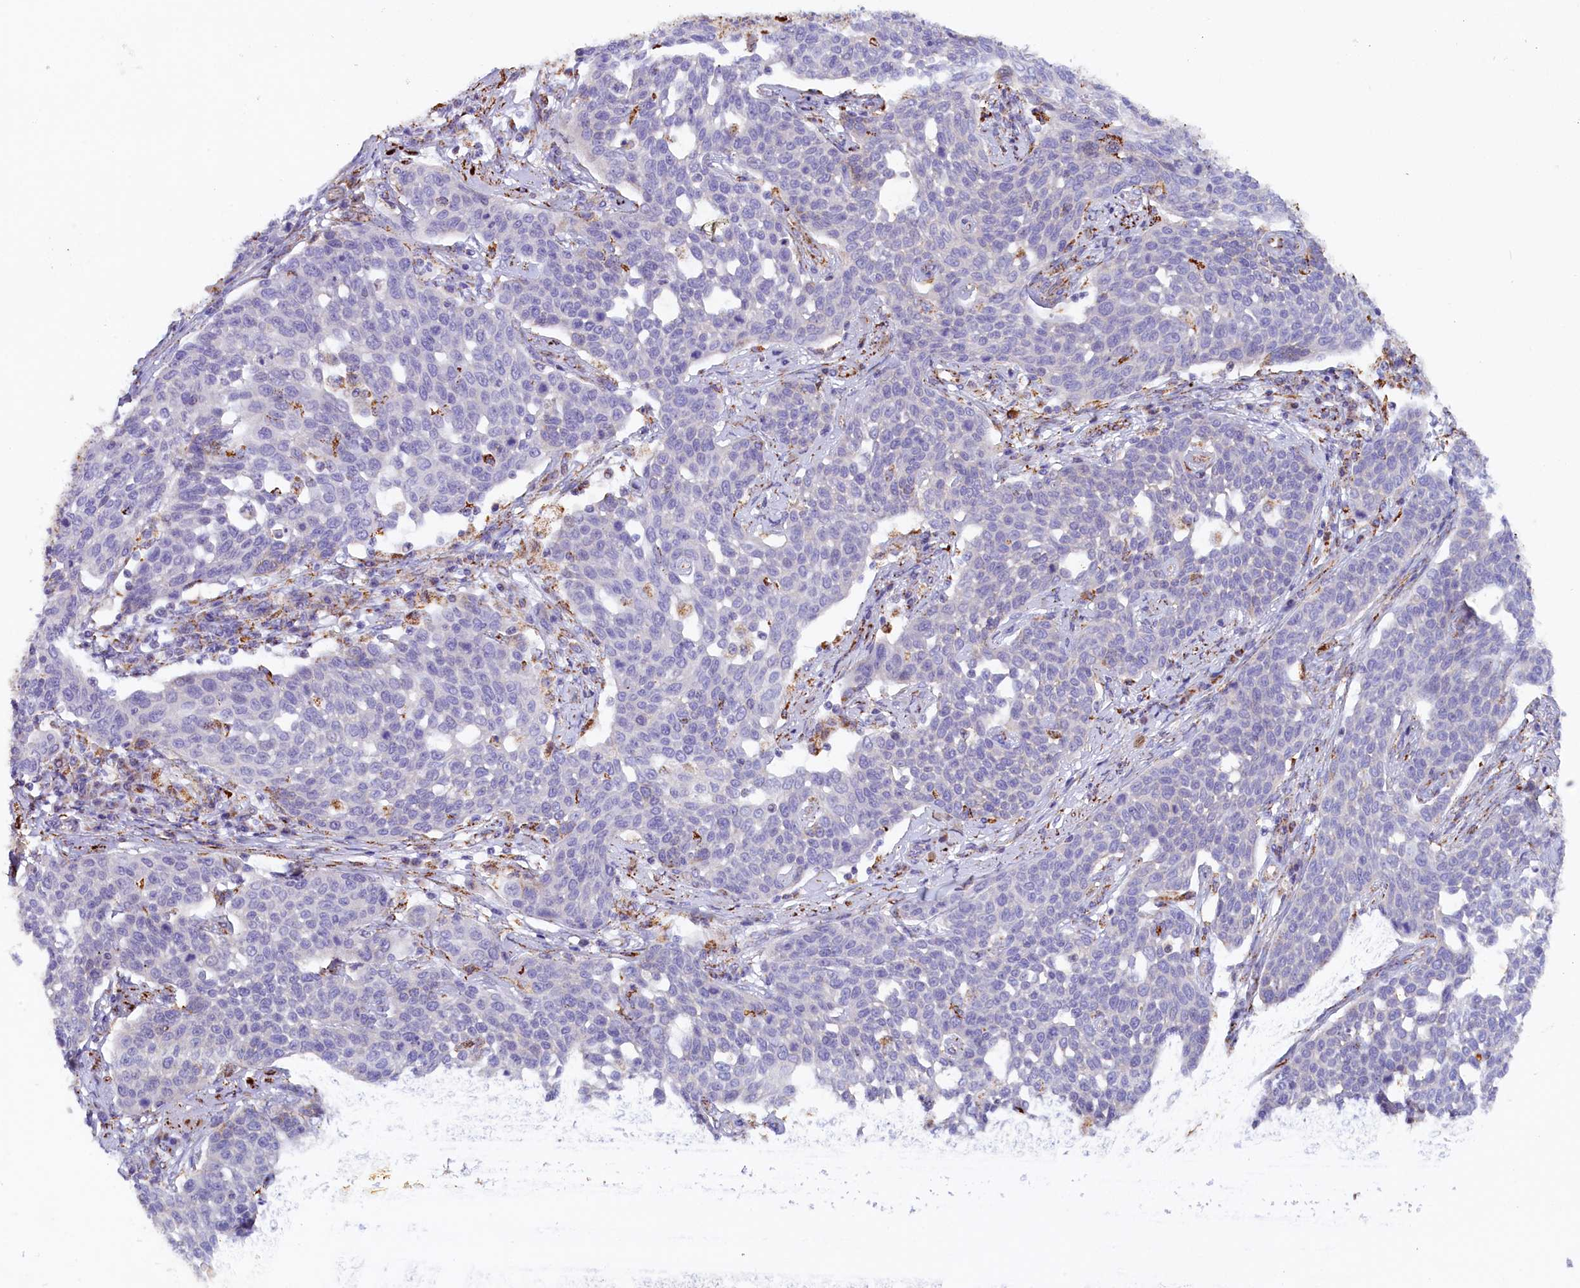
{"staining": {"intensity": "negative", "quantity": "none", "location": "none"}, "tissue": "cervical cancer", "cell_type": "Tumor cells", "image_type": "cancer", "snomed": [{"axis": "morphology", "description": "Squamous cell carcinoma, NOS"}, {"axis": "topography", "description": "Cervix"}], "caption": "An image of human cervical cancer is negative for staining in tumor cells. (Stains: DAB immunohistochemistry (IHC) with hematoxylin counter stain, Microscopy: brightfield microscopy at high magnification).", "gene": "AKTIP", "patient": {"sex": "female", "age": 34}}